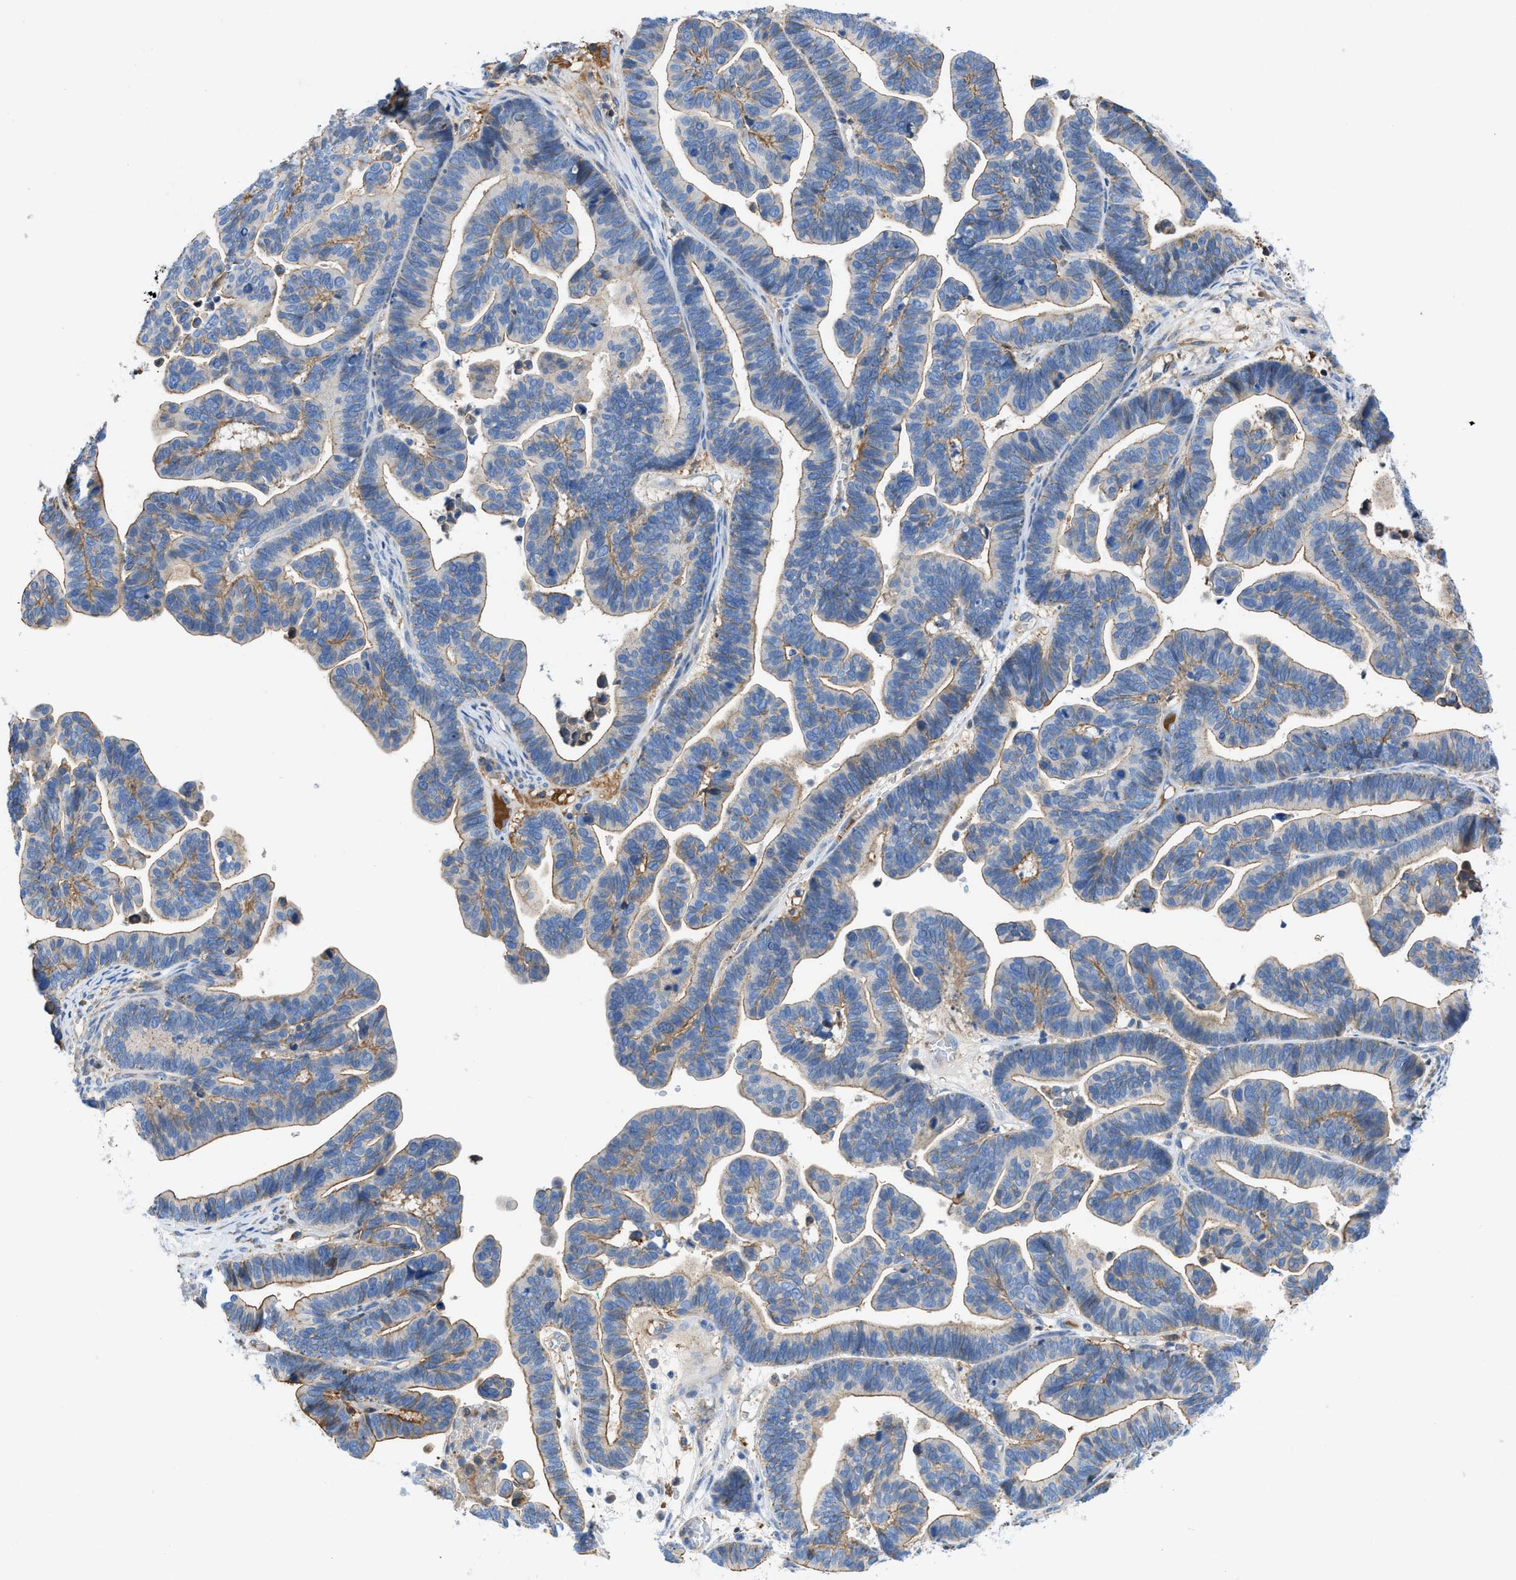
{"staining": {"intensity": "moderate", "quantity": "25%-75%", "location": "cytoplasmic/membranous"}, "tissue": "ovarian cancer", "cell_type": "Tumor cells", "image_type": "cancer", "snomed": [{"axis": "morphology", "description": "Cystadenocarcinoma, serous, NOS"}, {"axis": "topography", "description": "Ovary"}], "caption": "Protein staining of ovarian cancer (serous cystadenocarcinoma) tissue displays moderate cytoplasmic/membranous staining in about 25%-75% of tumor cells.", "gene": "ATP6V0D1", "patient": {"sex": "female", "age": 56}}